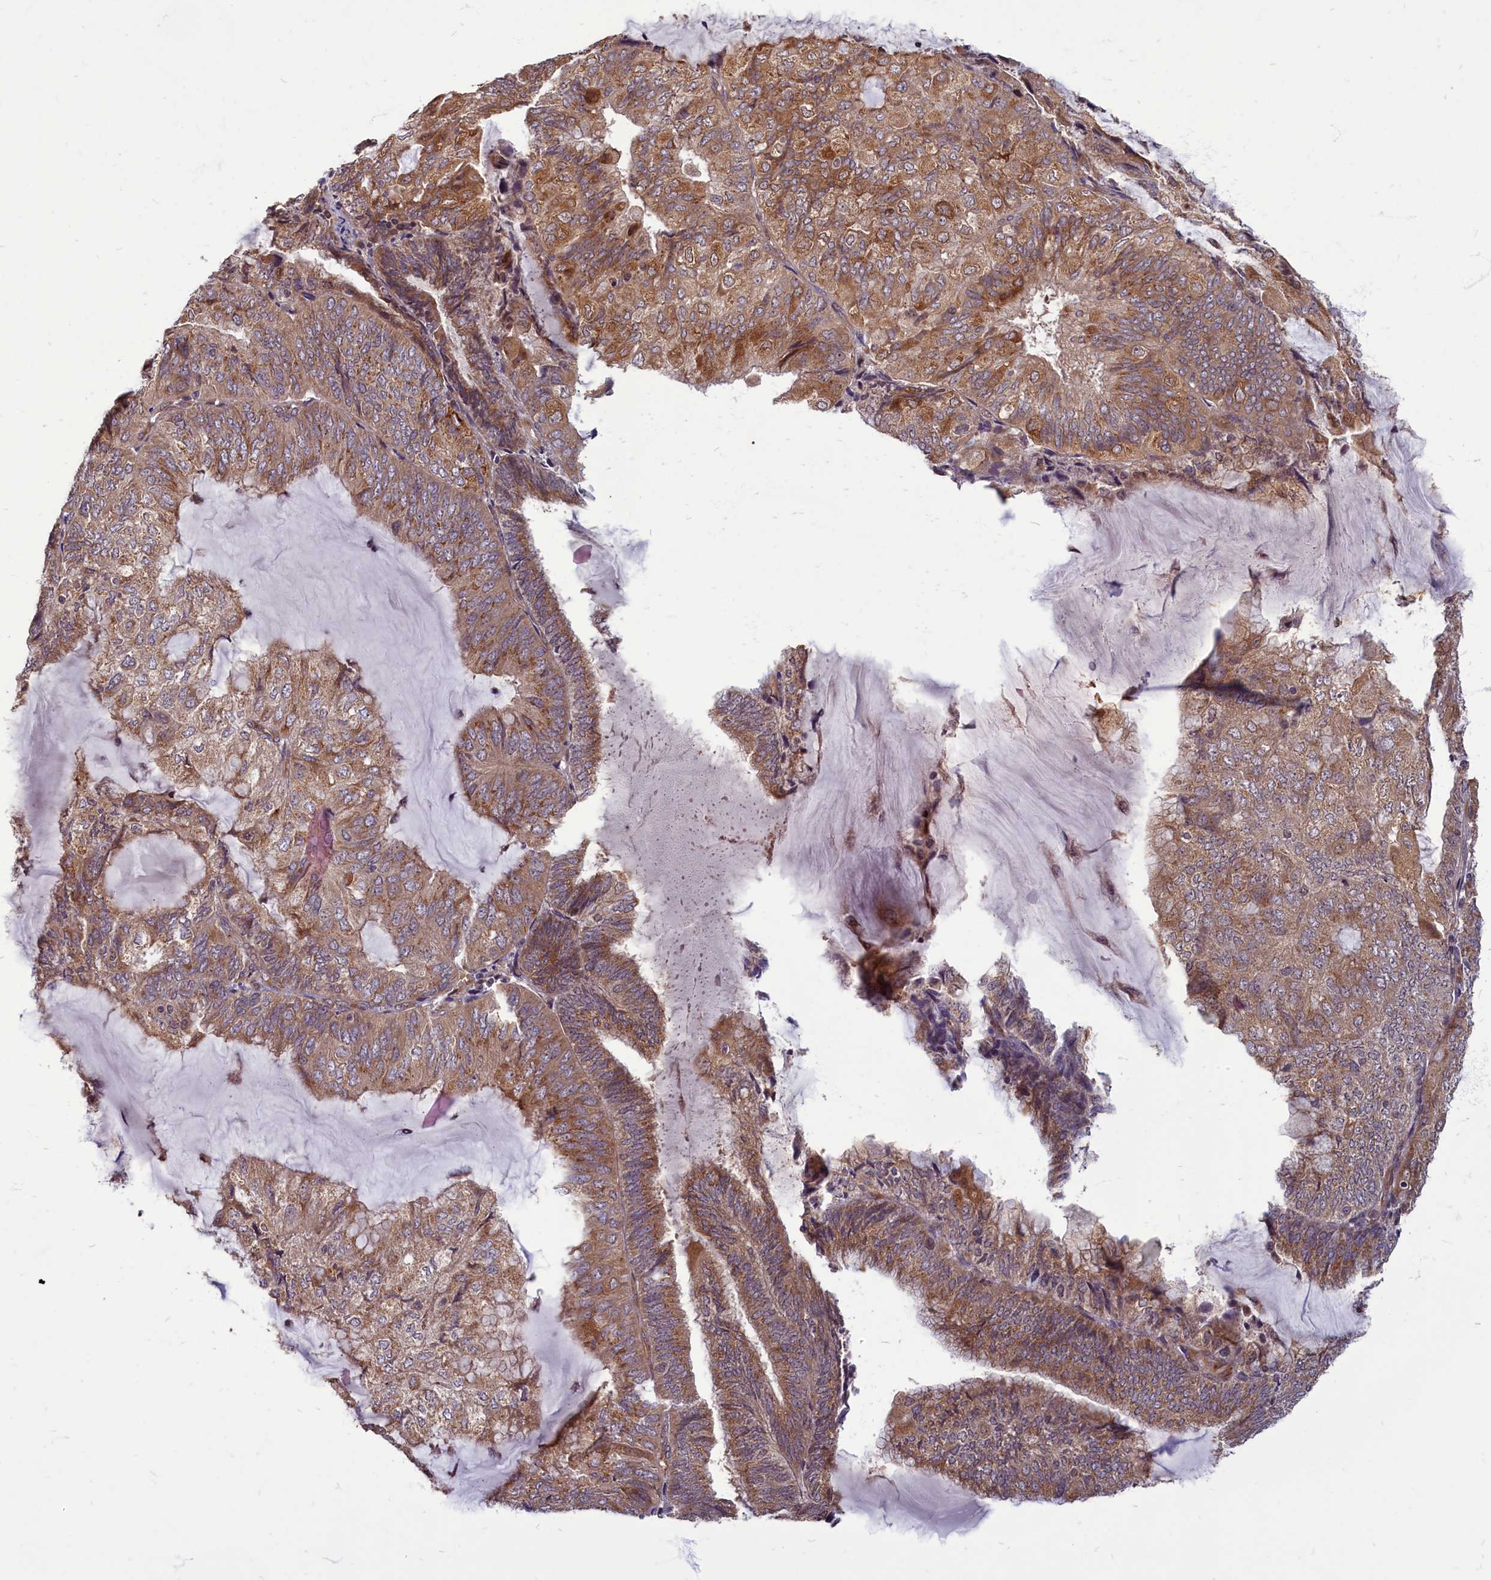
{"staining": {"intensity": "moderate", "quantity": ">75%", "location": "cytoplasmic/membranous"}, "tissue": "endometrial cancer", "cell_type": "Tumor cells", "image_type": "cancer", "snomed": [{"axis": "morphology", "description": "Adenocarcinoma, NOS"}, {"axis": "topography", "description": "Endometrium"}], "caption": "Immunohistochemistry (DAB) staining of human endometrial cancer reveals moderate cytoplasmic/membranous protein expression in about >75% of tumor cells. The staining is performed using DAB brown chromogen to label protein expression. The nuclei are counter-stained blue using hematoxylin.", "gene": "MYCBP", "patient": {"sex": "female", "age": 81}}